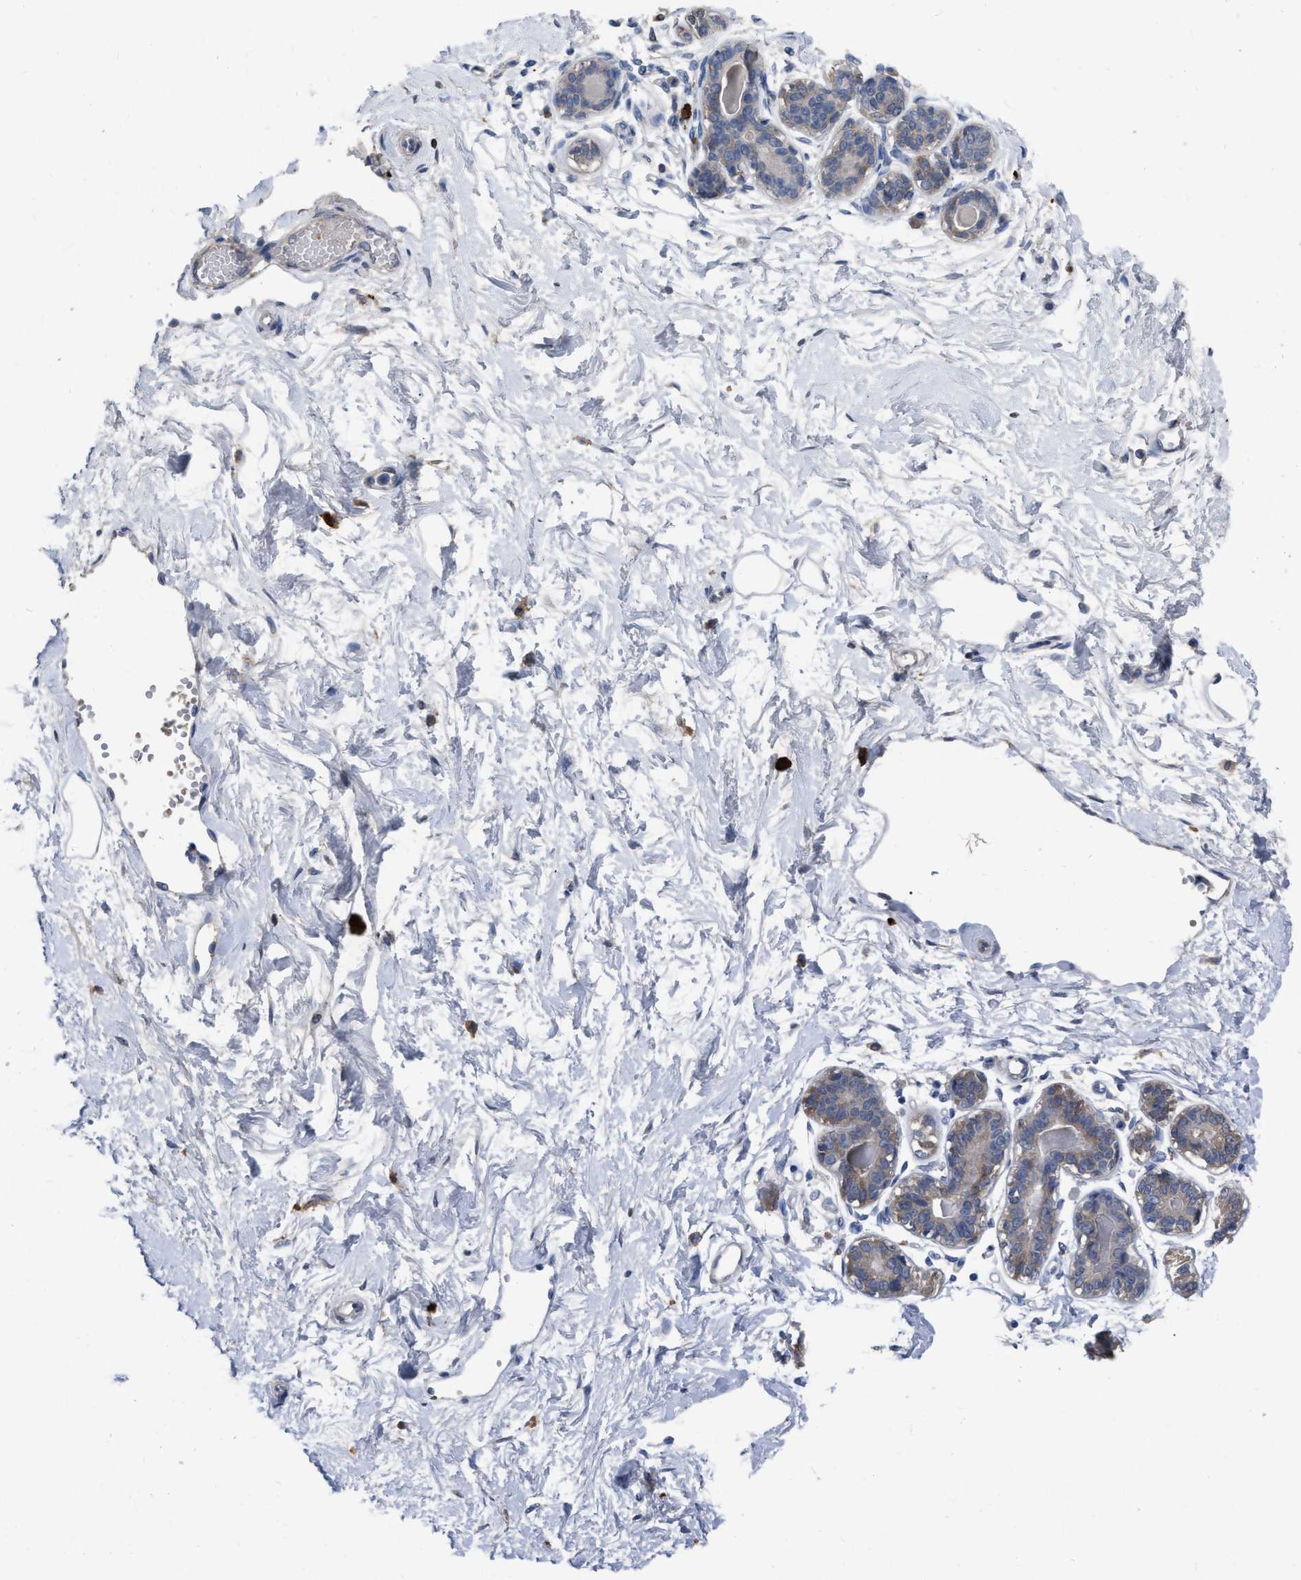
{"staining": {"intensity": "negative", "quantity": "none", "location": "none"}, "tissue": "breast", "cell_type": "Adipocytes", "image_type": "normal", "snomed": [{"axis": "morphology", "description": "Normal tissue, NOS"}, {"axis": "topography", "description": "Breast"}], "caption": "Immunohistochemistry (IHC) of unremarkable human breast reveals no expression in adipocytes. The staining is performed using DAB brown chromogen with nuclei counter-stained in using hematoxylin.", "gene": "HABP2", "patient": {"sex": "female", "age": 45}}